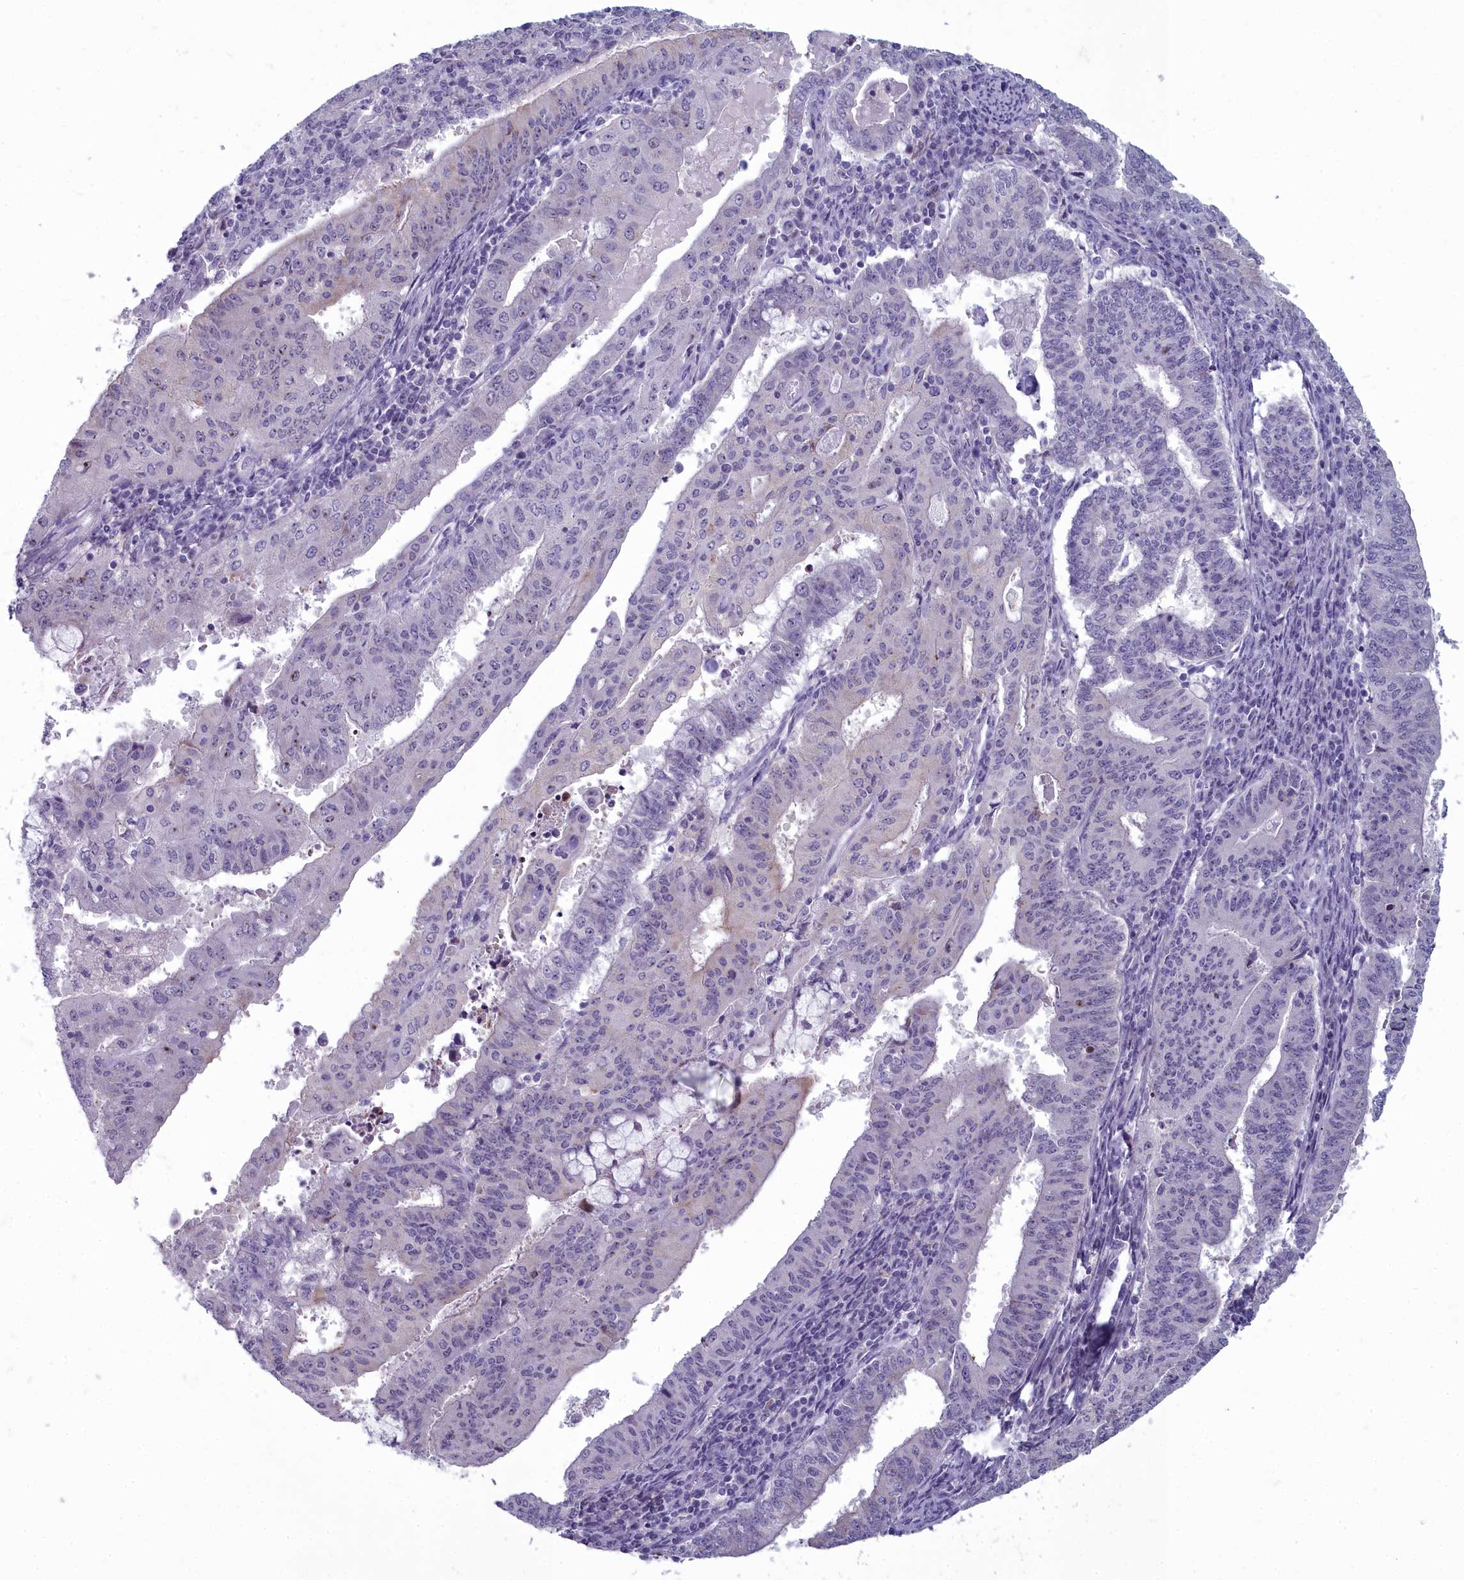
{"staining": {"intensity": "negative", "quantity": "none", "location": "none"}, "tissue": "endometrial cancer", "cell_type": "Tumor cells", "image_type": "cancer", "snomed": [{"axis": "morphology", "description": "Adenocarcinoma, NOS"}, {"axis": "topography", "description": "Endometrium"}], "caption": "IHC image of neoplastic tissue: adenocarcinoma (endometrial) stained with DAB (3,3'-diaminobenzidine) demonstrates no significant protein expression in tumor cells. Brightfield microscopy of immunohistochemistry stained with DAB (3,3'-diaminobenzidine) (brown) and hematoxylin (blue), captured at high magnification.", "gene": "INSYN2A", "patient": {"sex": "female", "age": 59}}